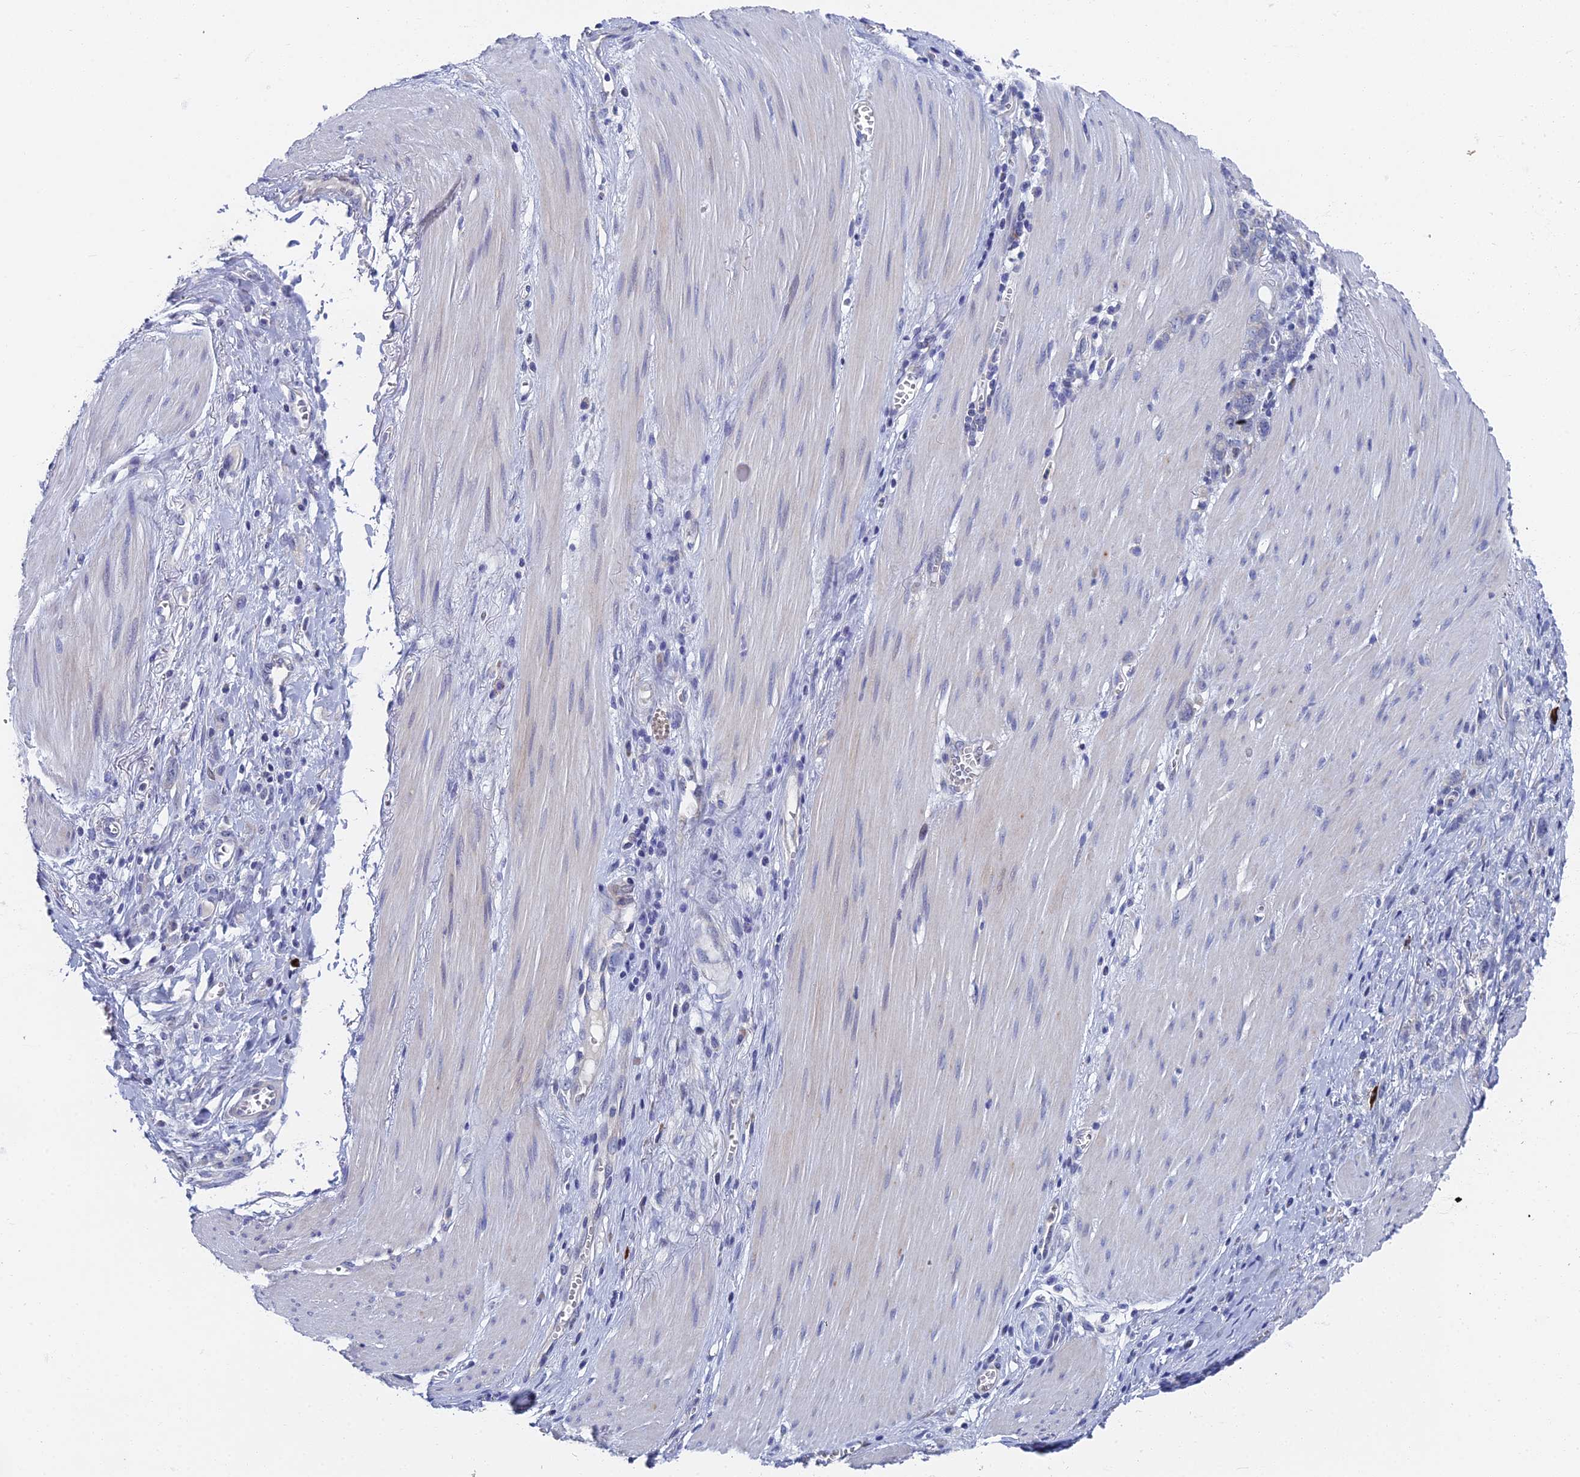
{"staining": {"intensity": "negative", "quantity": "none", "location": "none"}, "tissue": "stomach cancer", "cell_type": "Tumor cells", "image_type": "cancer", "snomed": [{"axis": "morphology", "description": "Adenocarcinoma, NOS"}, {"axis": "topography", "description": "Stomach"}], "caption": "Micrograph shows no protein staining in tumor cells of stomach cancer tissue.", "gene": "SPIN4", "patient": {"sex": "female", "age": 76}}